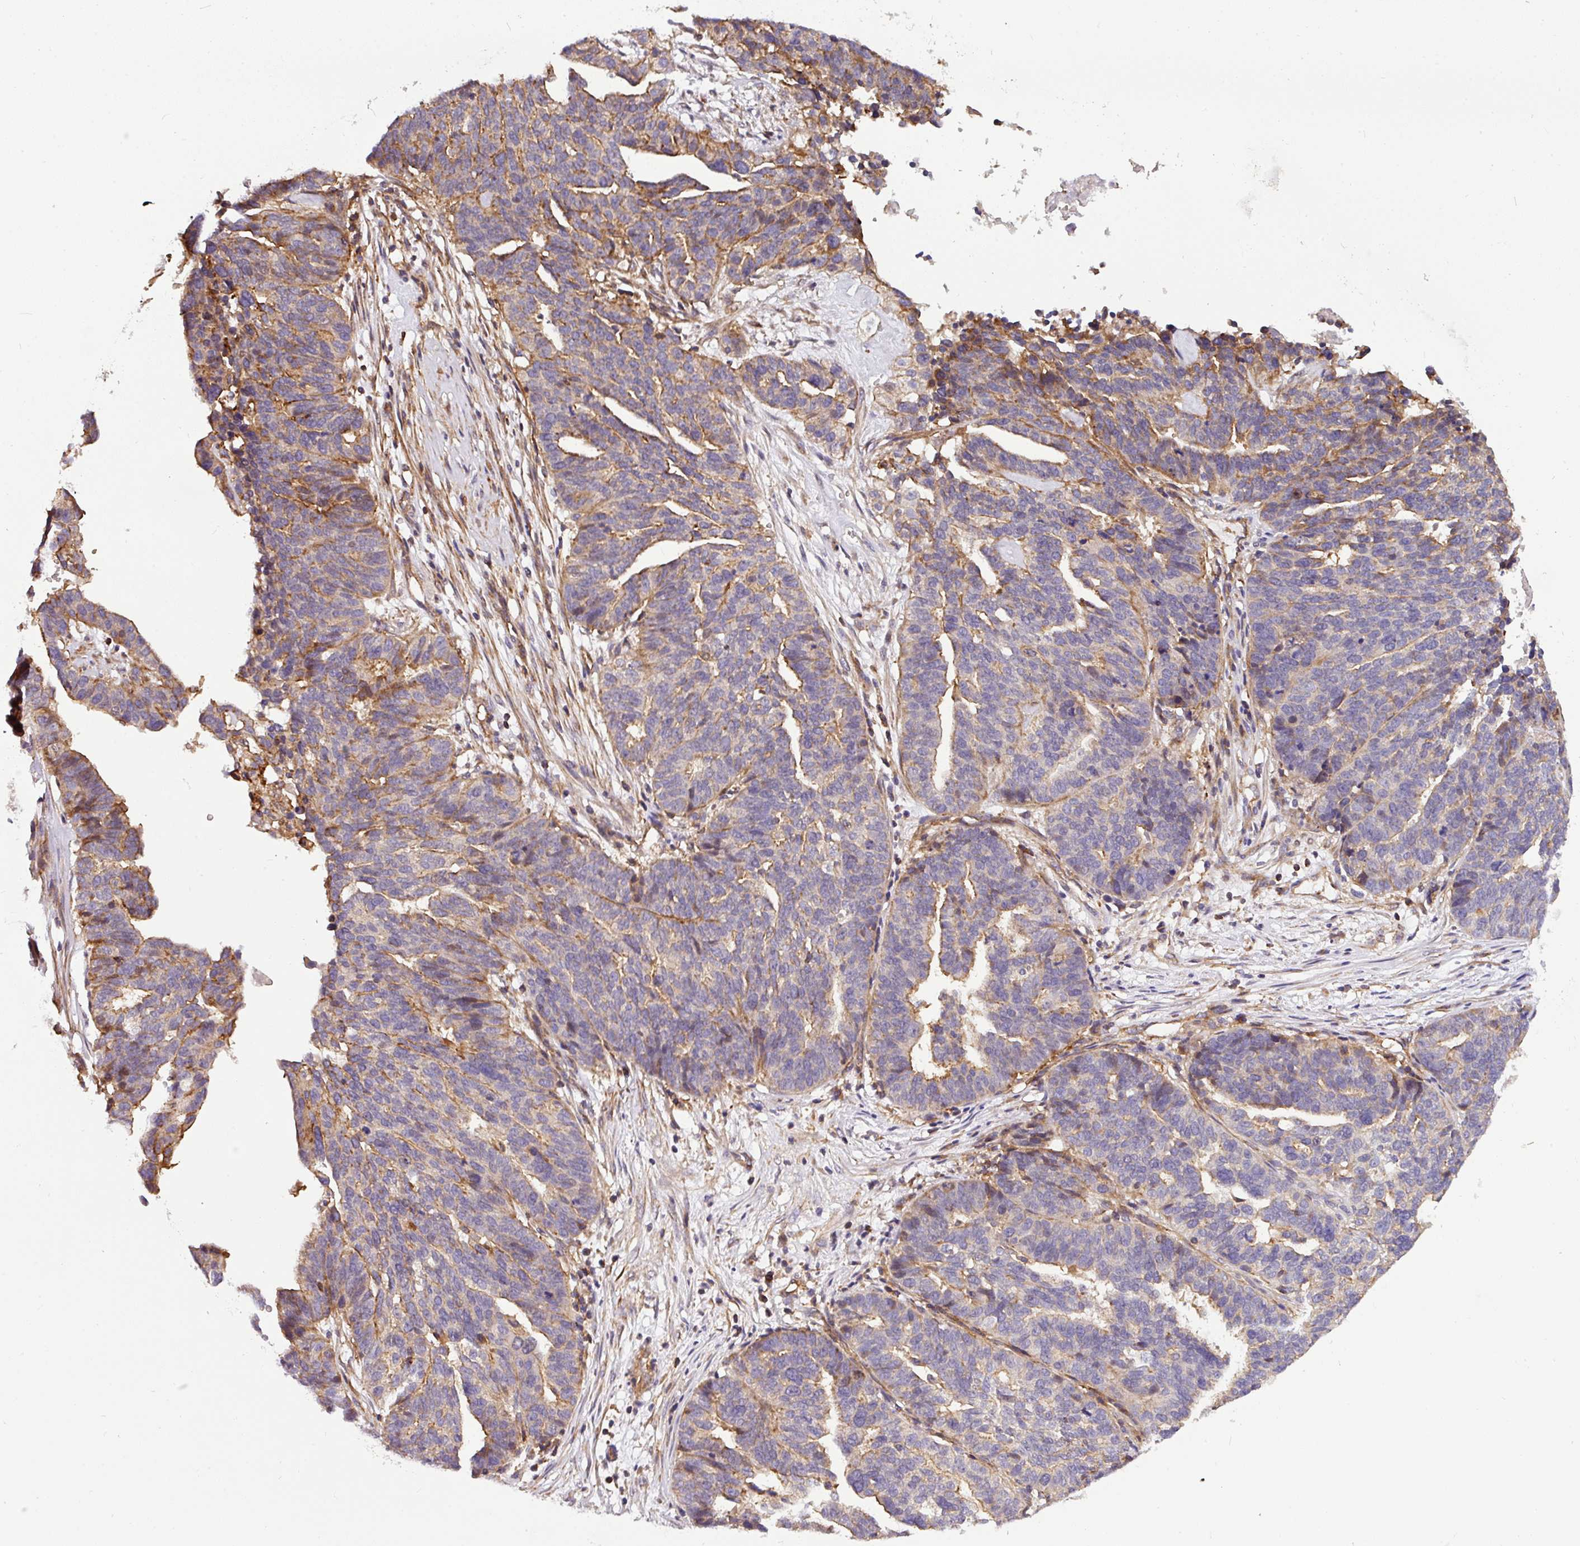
{"staining": {"intensity": "moderate", "quantity": "25%-75%", "location": "cytoplasmic/membranous"}, "tissue": "ovarian cancer", "cell_type": "Tumor cells", "image_type": "cancer", "snomed": [{"axis": "morphology", "description": "Cystadenocarcinoma, serous, NOS"}, {"axis": "topography", "description": "Ovary"}], "caption": "This is an image of immunohistochemistry staining of serous cystadenocarcinoma (ovarian), which shows moderate positivity in the cytoplasmic/membranous of tumor cells.", "gene": "CASS4", "patient": {"sex": "female", "age": 59}}